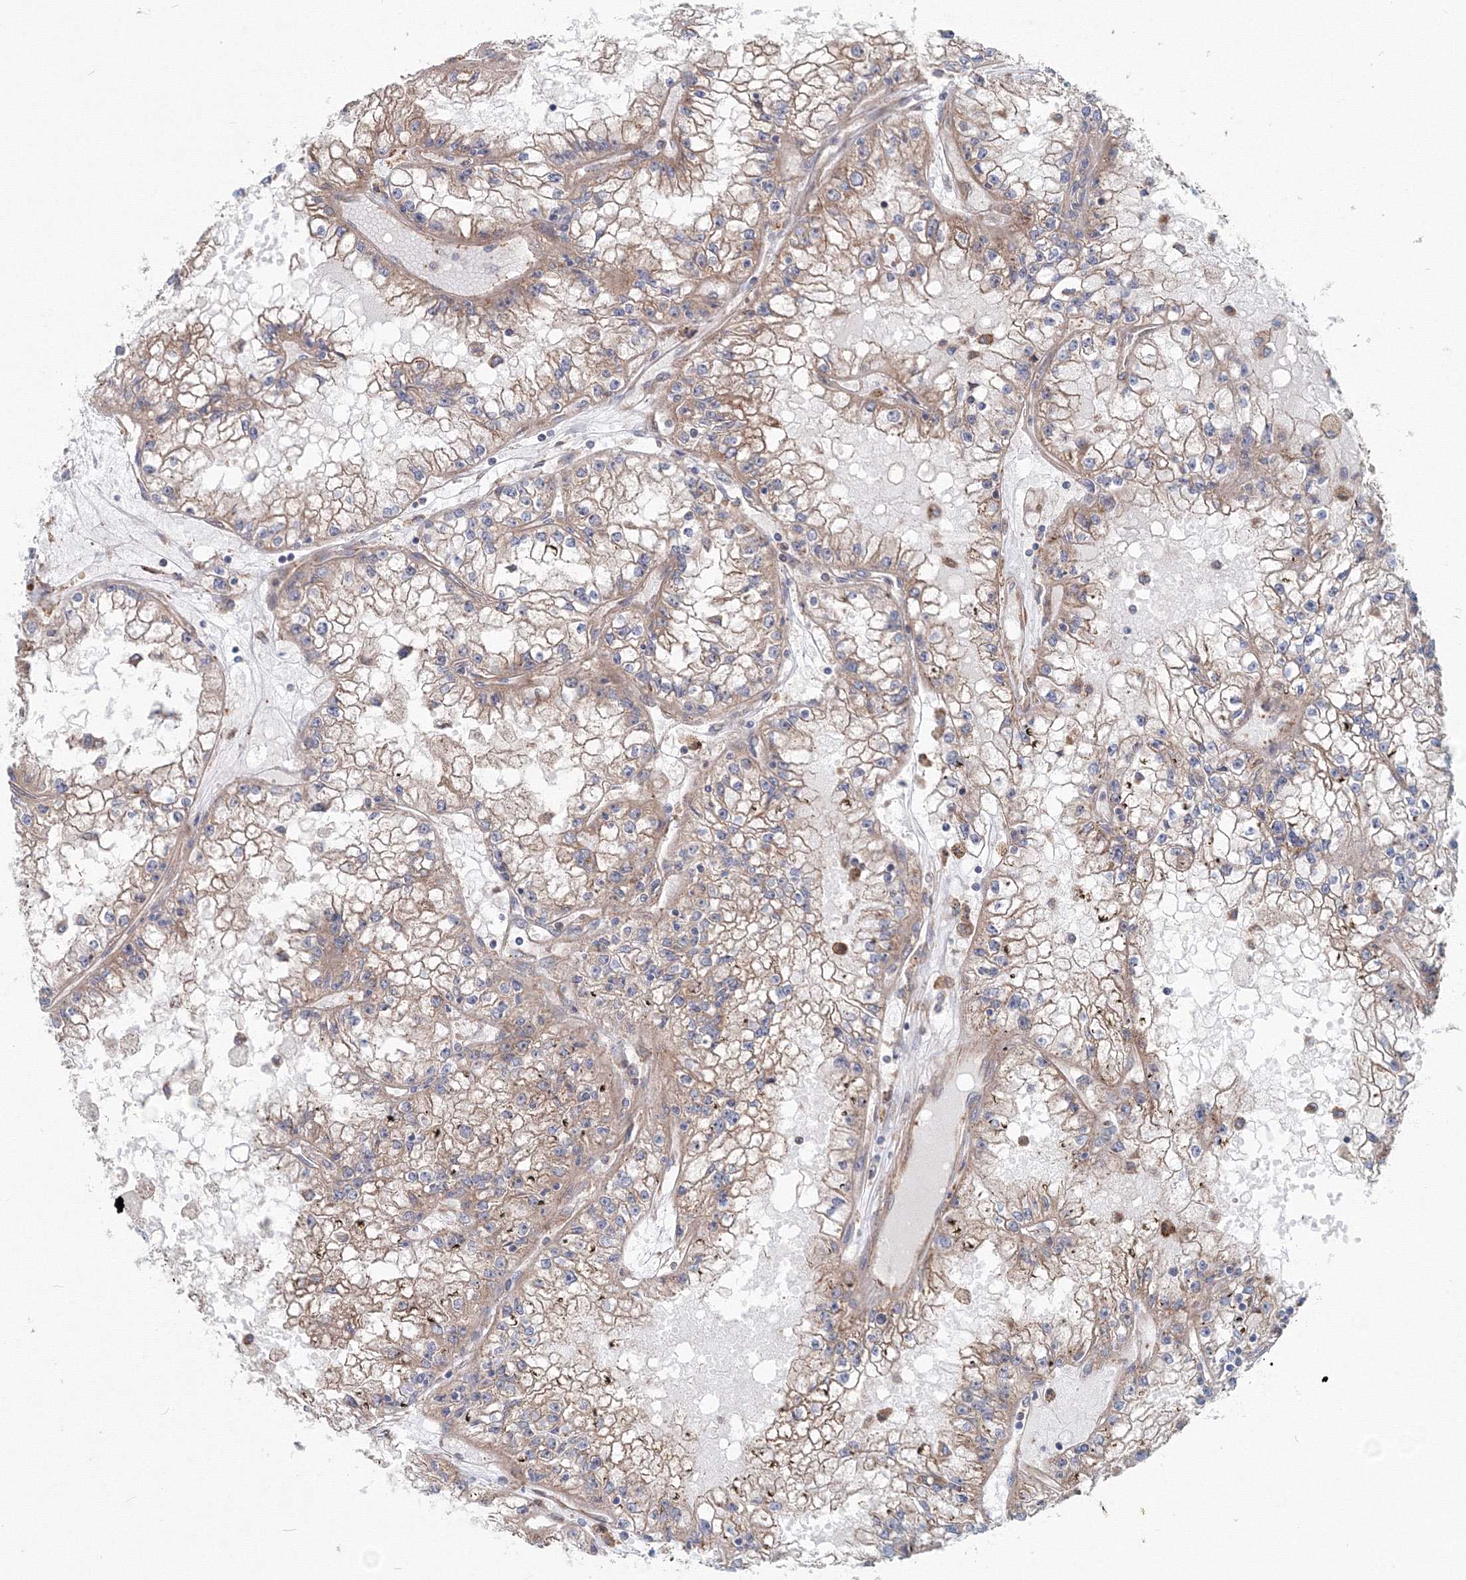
{"staining": {"intensity": "weak", "quantity": ">75%", "location": "cytoplasmic/membranous"}, "tissue": "renal cancer", "cell_type": "Tumor cells", "image_type": "cancer", "snomed": [{"axis": "morphology", "description": "Adenocarcinoma, NOS"}, {"axis": "topography", "description": "Kidney"}], "caption": "Immunohistochemistry (DAB) staining of human renal adenocarcinoma reveals weak cytoplasmic/membranous protein positivity in approximately >75% of tumor cells.", "gene": "EXOC1", "patient": {"sex": "male", "age": 56}}